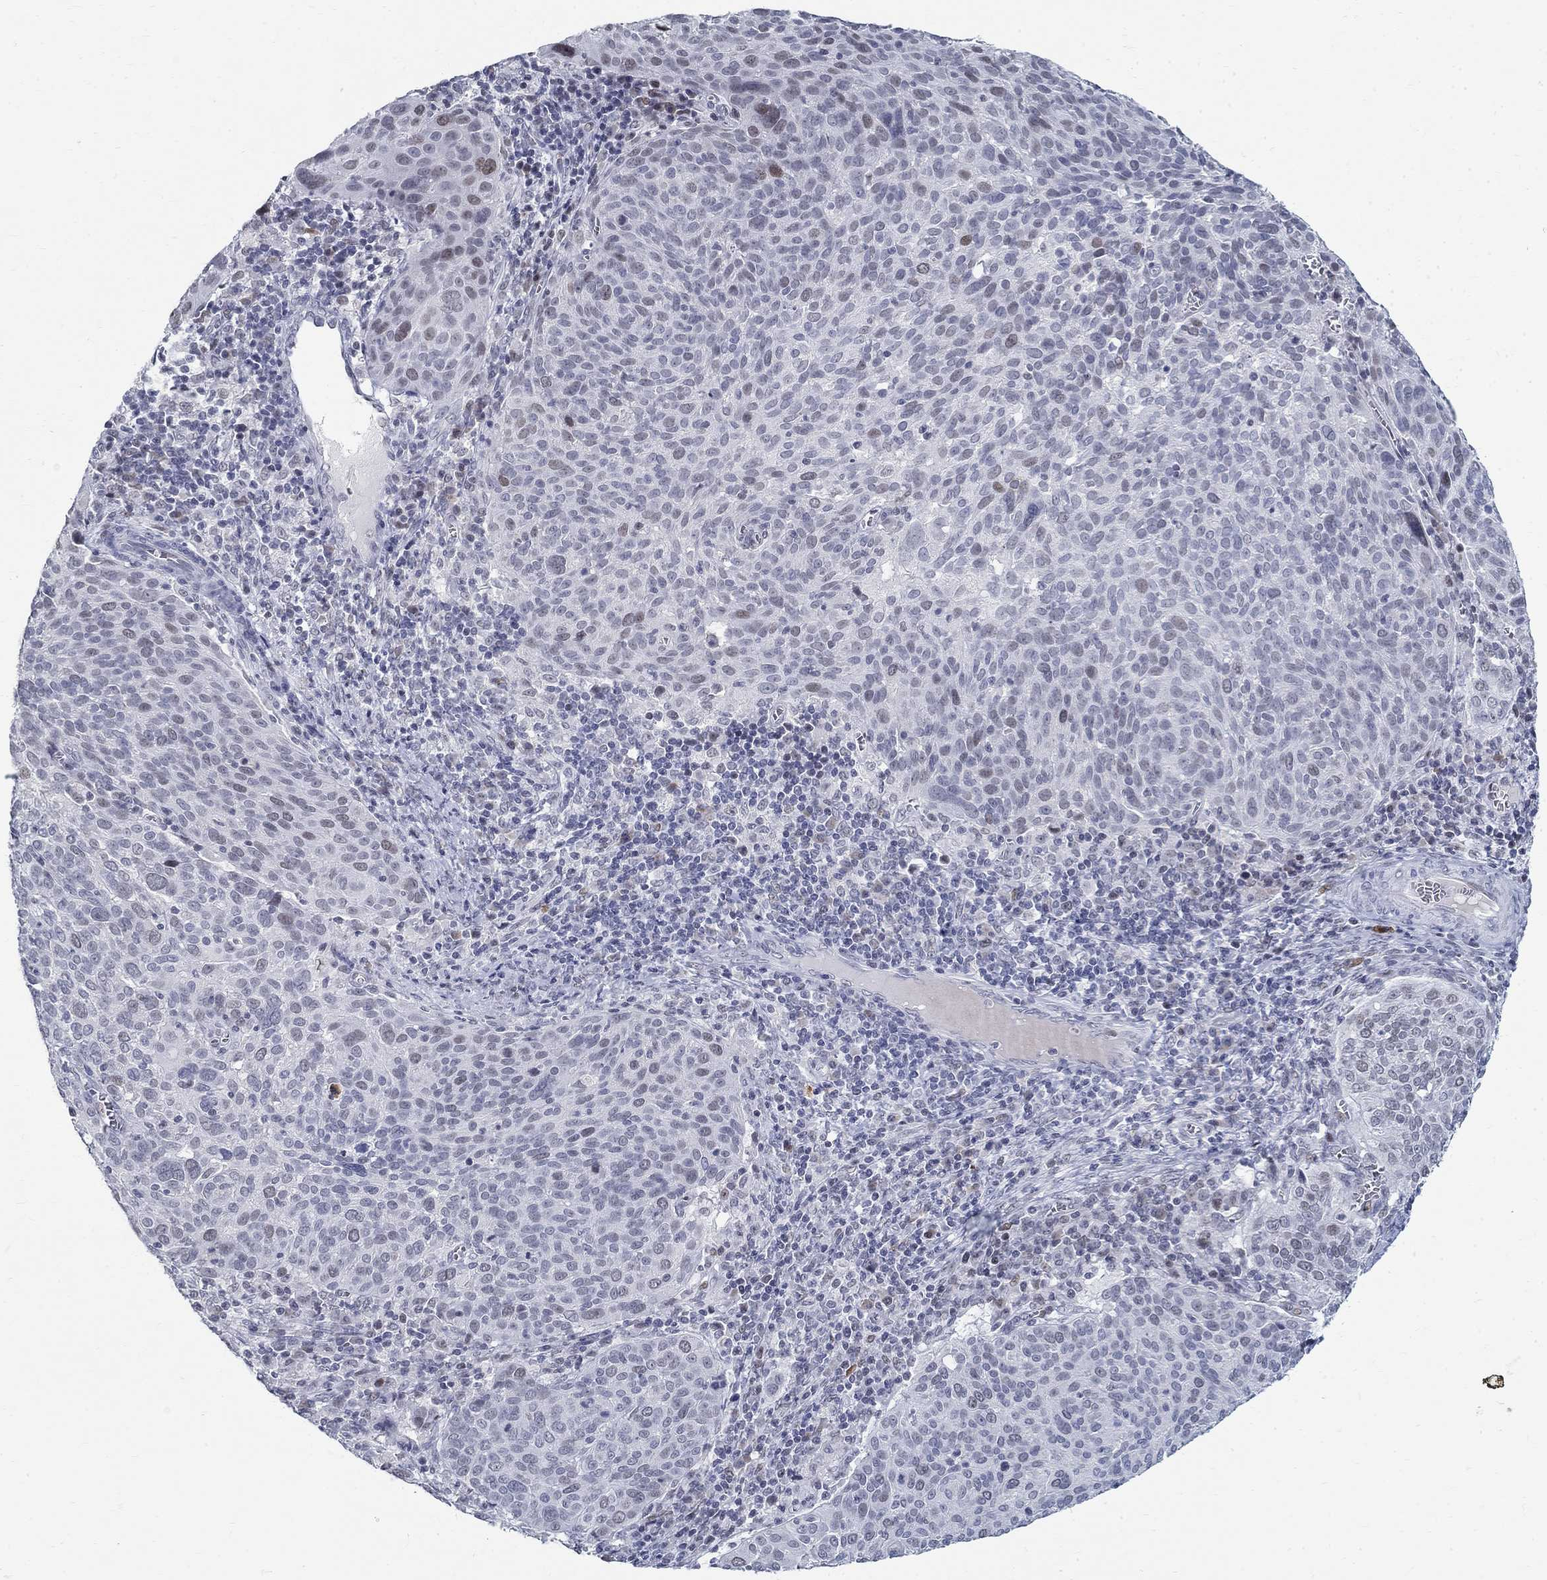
{"staining": {"intensity": "moderate", "quantity": "<25%", "location": "nuclear"}, "tissue": "cervical cancer", "cell_type": "Tumor cells", "image_type": "cancer", "snomed": [{"axis": "morphology", "description": "Squamous cell carcinoma, NOS"}, {"axis": "topography", "description": "Cervix"}], "caption": "This is an image of IHC staining of squamous cell carcinoma (cervical), which shows moderate positivity in the nuclear of tumor cells.", "gene": "BHLHE22", "patient": {"sex": "female", "age": 39}}